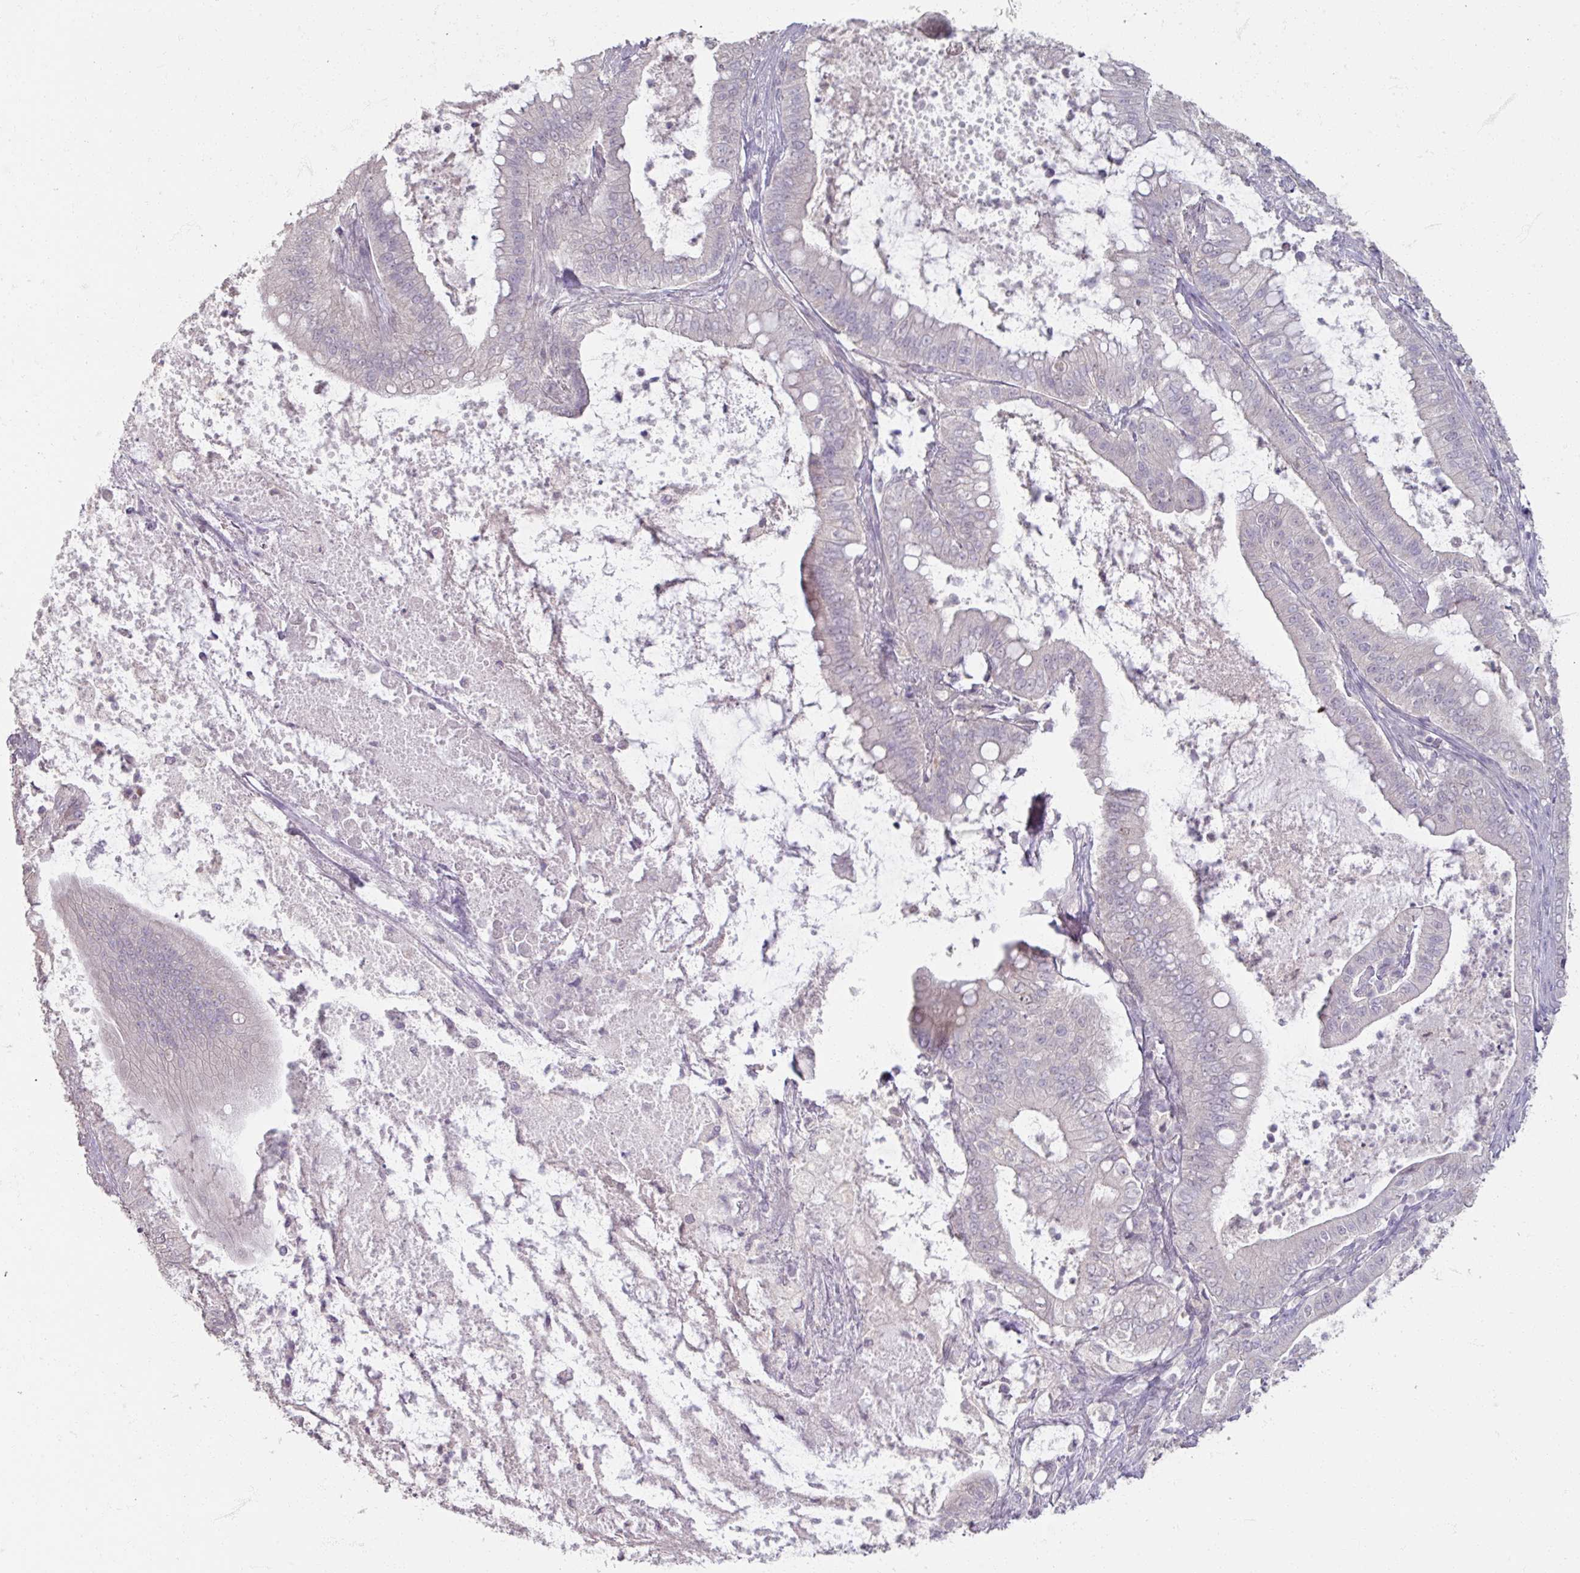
{"staining": {"intensity": "negative", "quantity": "none", "location": "none"}, "tissue": "pancreatic cancer", "cell_type": "Tumor cells", "image_type": "cancer", "snomed": [{"axis": "morphology", "description": "Adenocarcinoma, NOS"}, {"axis": "topography", "description": "Pancreas"}], "caption": "High magnification brightfield microscopy of pancreatic cancer (adenocarcinoma) stained with DAB (brown) and counterstained with hematoxylin (blue): tumor cells show no significant positivity. (DAB (3,3'-diaminobenzidine) immunohistochemistry (IHC) with hematoxylin counter stain).", "gene": "SOX11", "patient": {"sex": "male", "age": 71}}